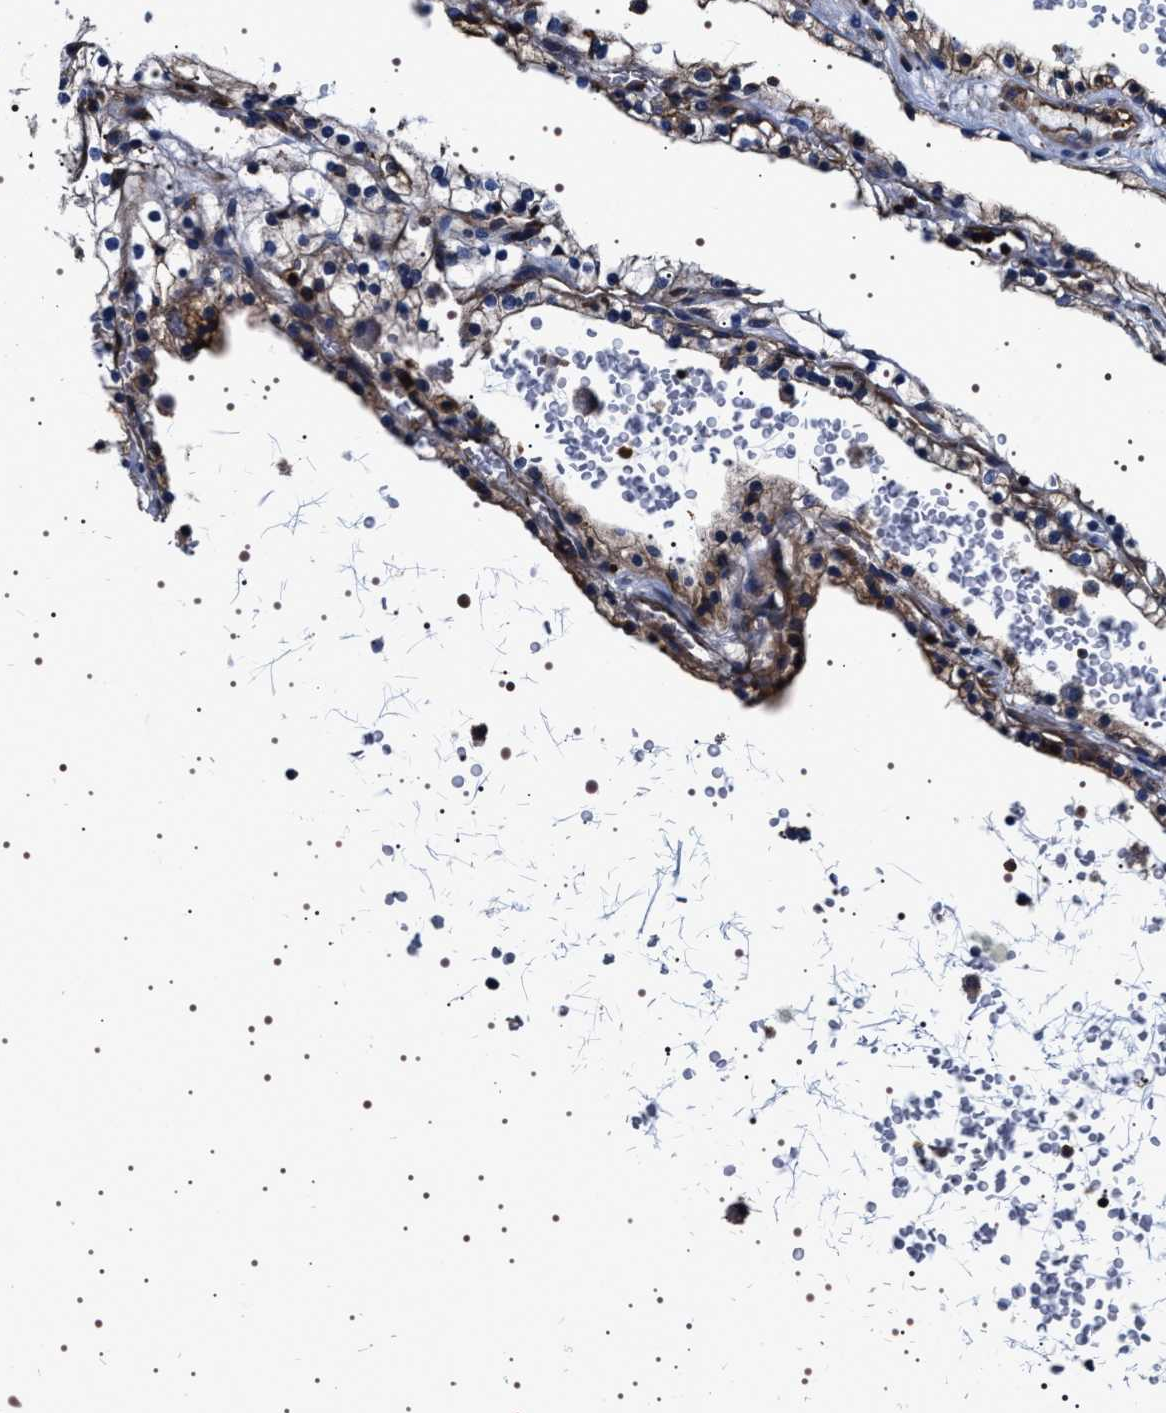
{"staining": {"intensity": "weak", "quantity": ">75%", "location": "cytoplasmic/membranous"}, "tissue": "renal cancer", "cell_type": "Tumor cells", "image_type": "cancer", "snomed": [{"axis": "morphology", "description": "Adenocarcinoma, NOS"}, {"axis": "topography", "description": "Kidney"}], "caption": "This is an image of immunohistochemistry (IHC) staining of renal cancer (adenocarcinoma), which shows weak expression in the cytoplasmic/membranous of tumor cells.", "gene": "WDR1", "patient": {"sex": "female", "age": 41}}